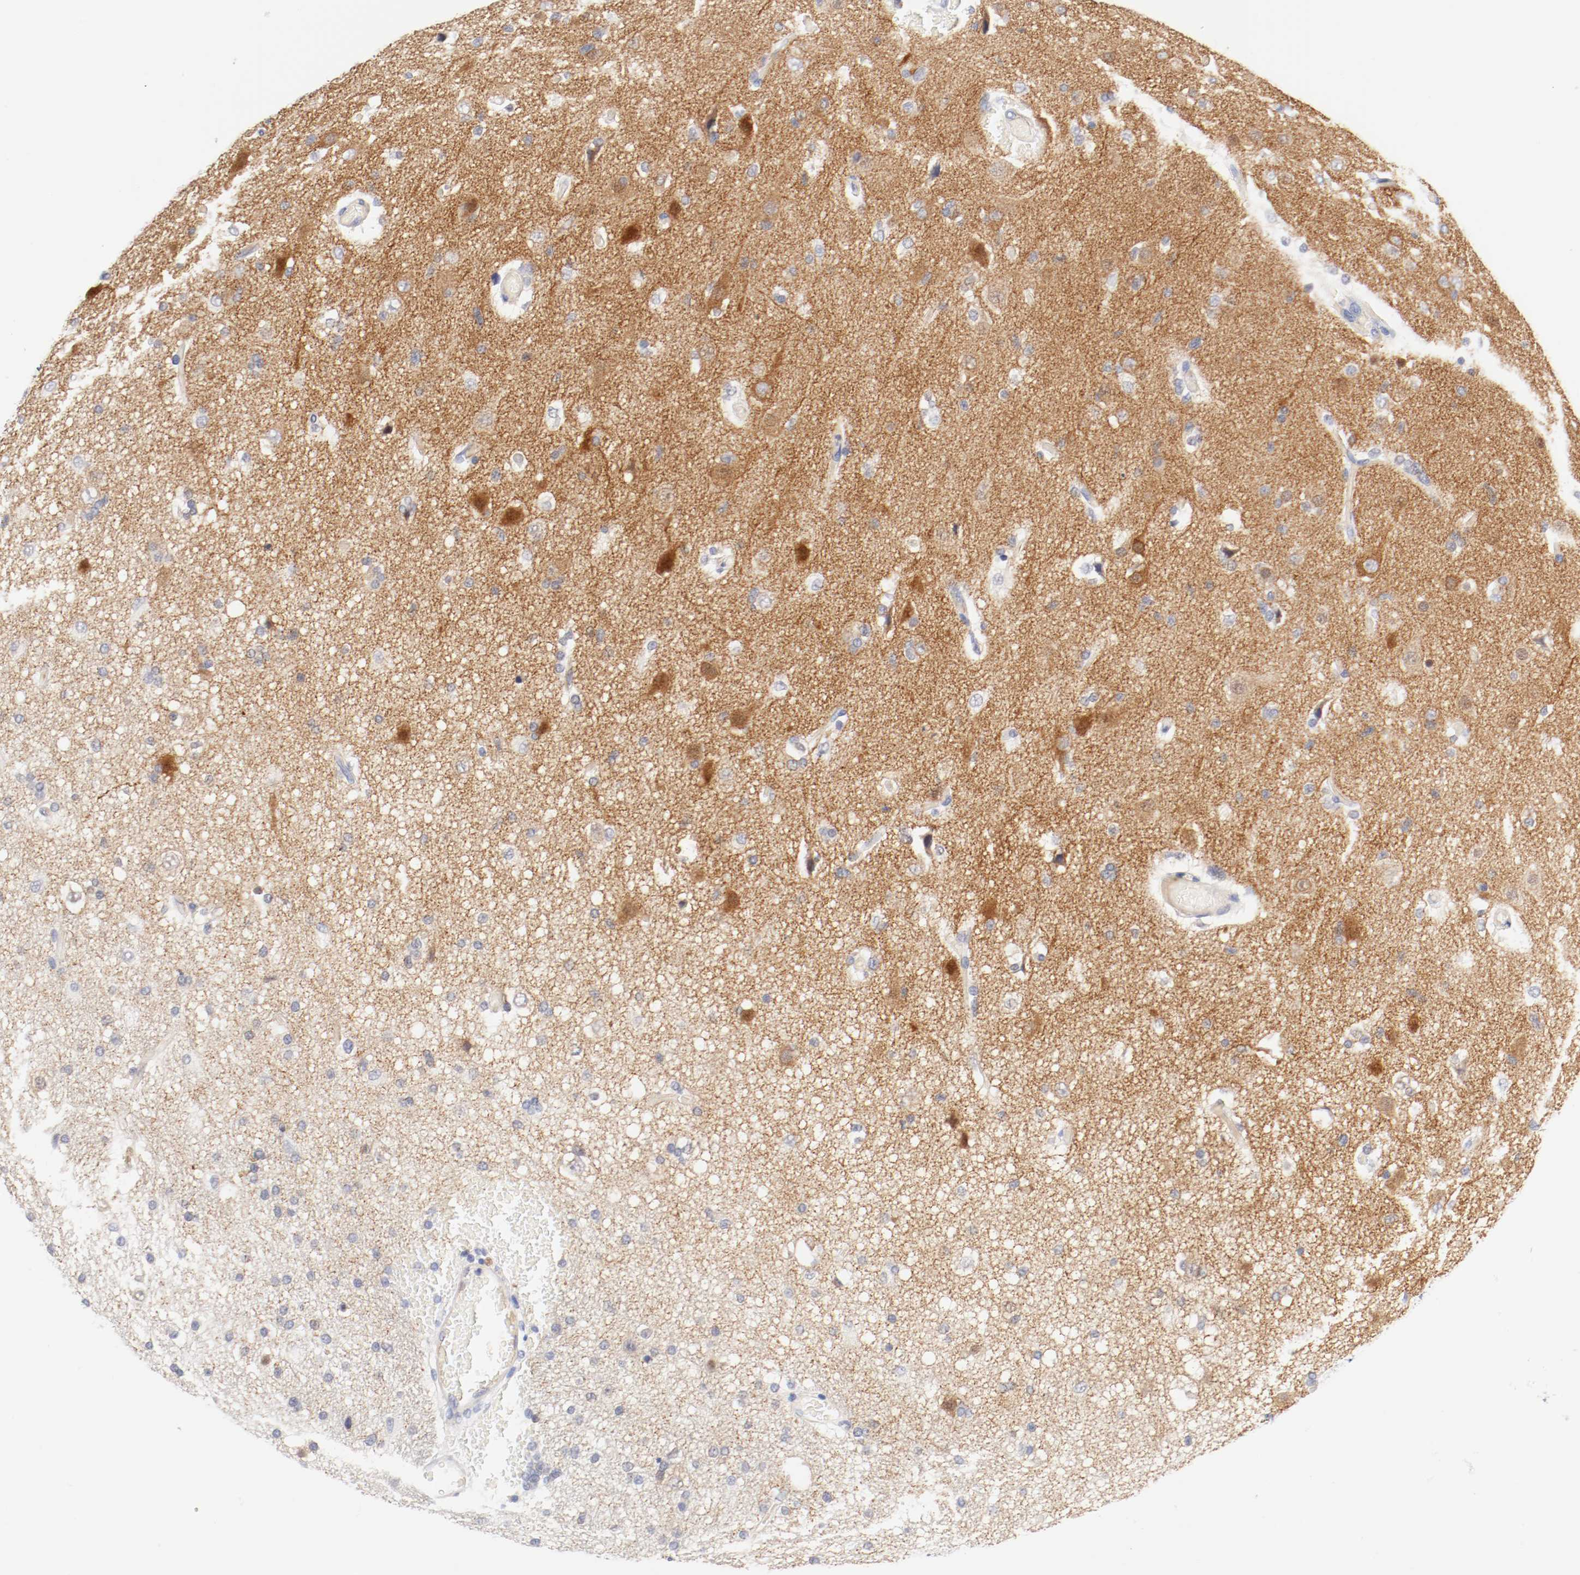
{"staining": {"intensity": "negative", "quantity": "none", "location": "none"}, "tissue": "glioma", "cell_type": "Tumor cells", "image_type": "cancer", "snomed": [{"axis": "morphology", "description": "Glioma, malignant, High grade"}, {"axis": "topography", "description": "Brain"}], "caption": "Immunohistochemical staining of high-grade glioma (malignant) shows no significant staining in tumor cells. The staining was performed using DAB to visualize the protein expression in brown, while the nuclei were stained in blue with hematoxylin (Magnification: 20x).", "gene": "HOMER1", "patient": {"sex": "male", "age": 33}}